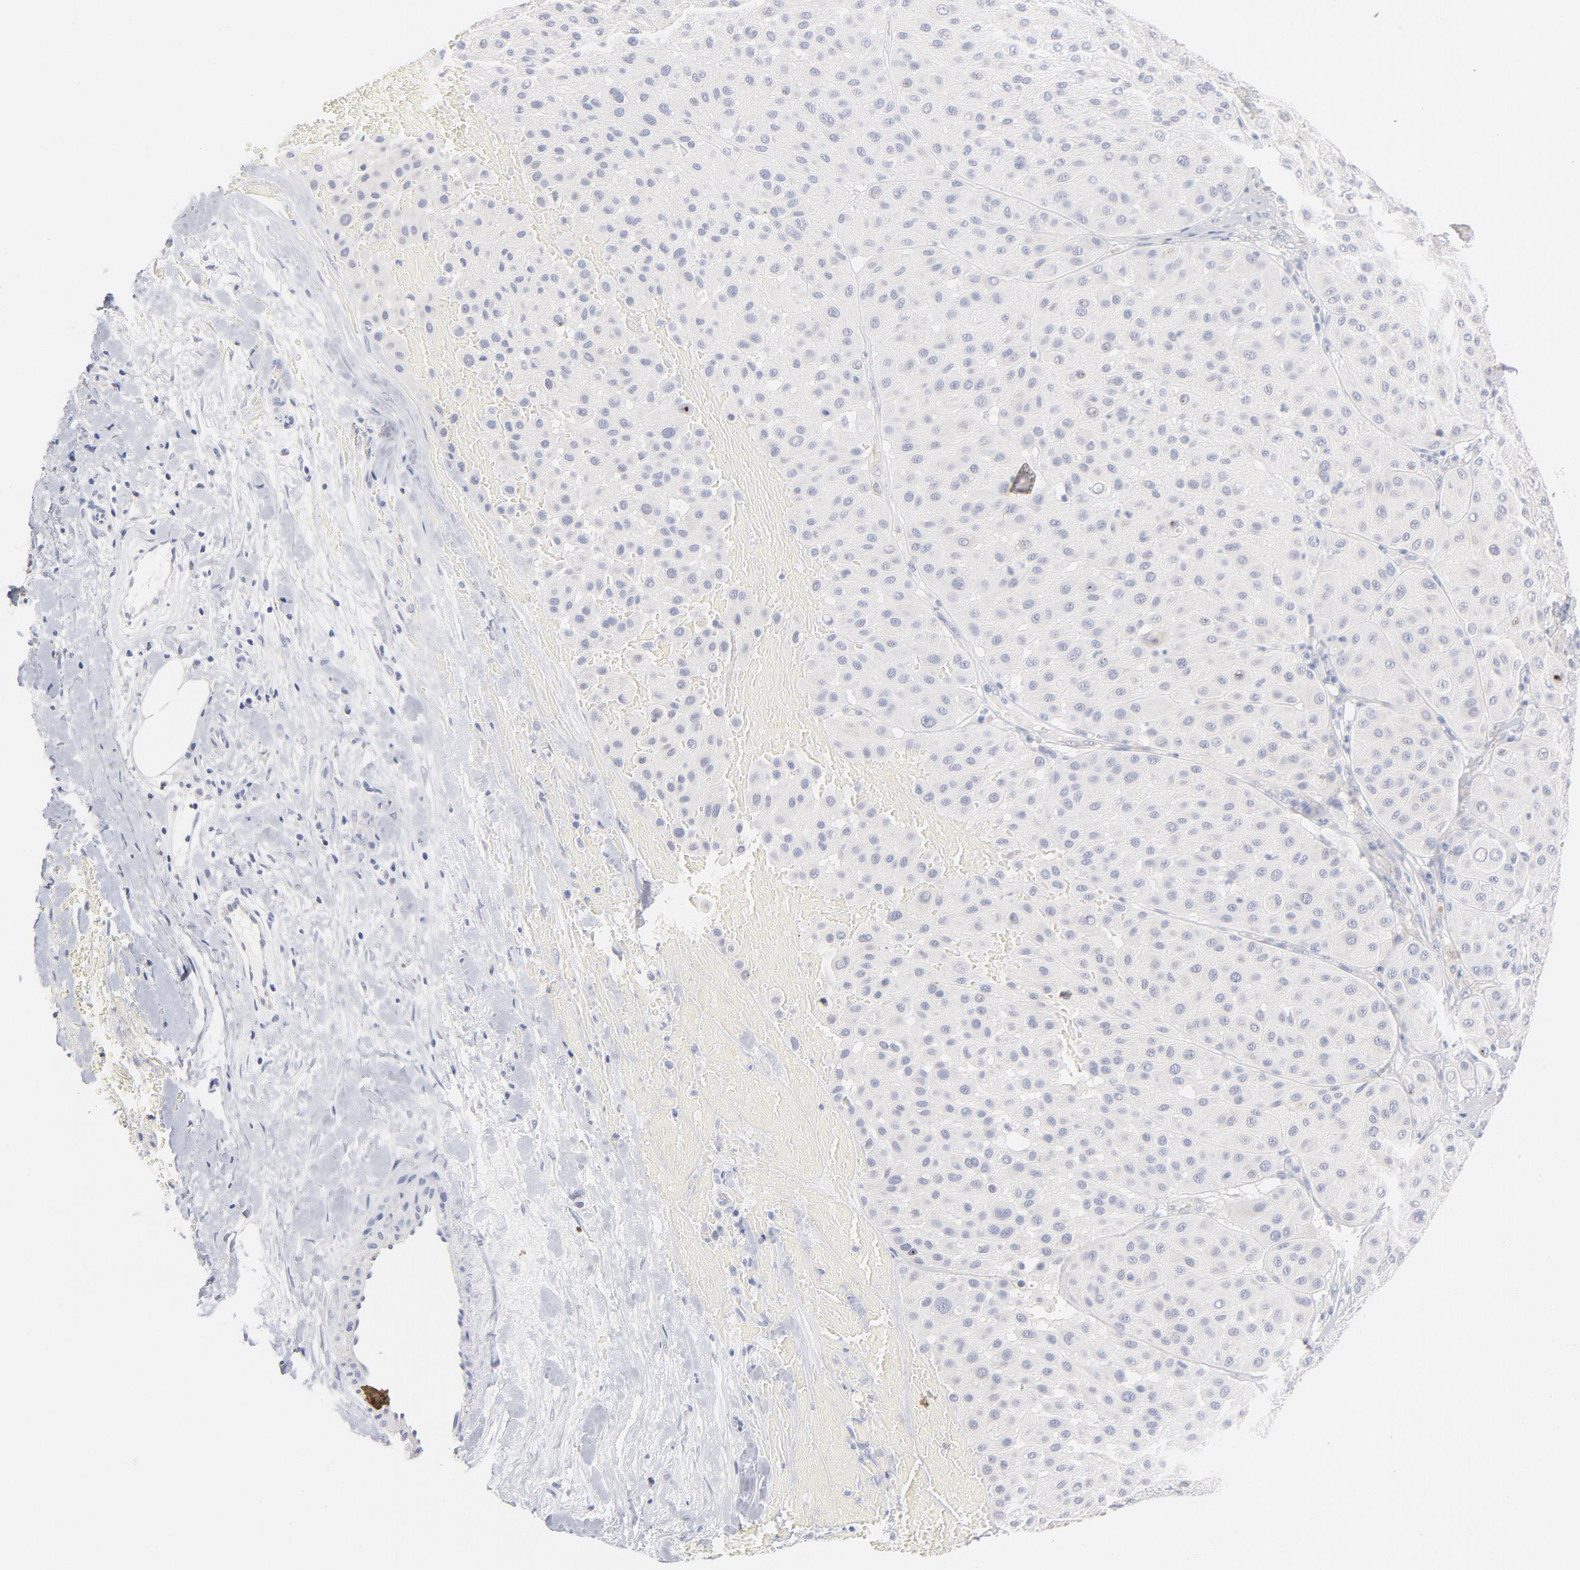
{"staining": {"intensity": "weak", "quantity": "<25%", "location": "cytoplasmic/membranous"}, "tissue": "melanoma", "cell_type": "Tumor cells", "image_type": "cancer", "snomed": [{"axis": "morphology", "description": "Normal tissue, NOS"}, {"axis": "morphology", "description": "Malignant melanoma, Metastatic site"}, {"axis": "topography", "description": "Skin"}], "caption": "Tumor cells show no significant protein staining in malignant melanoma (metastatic site).", "gene": "MID1", "patient": {"sex": "male", "age": 41}}